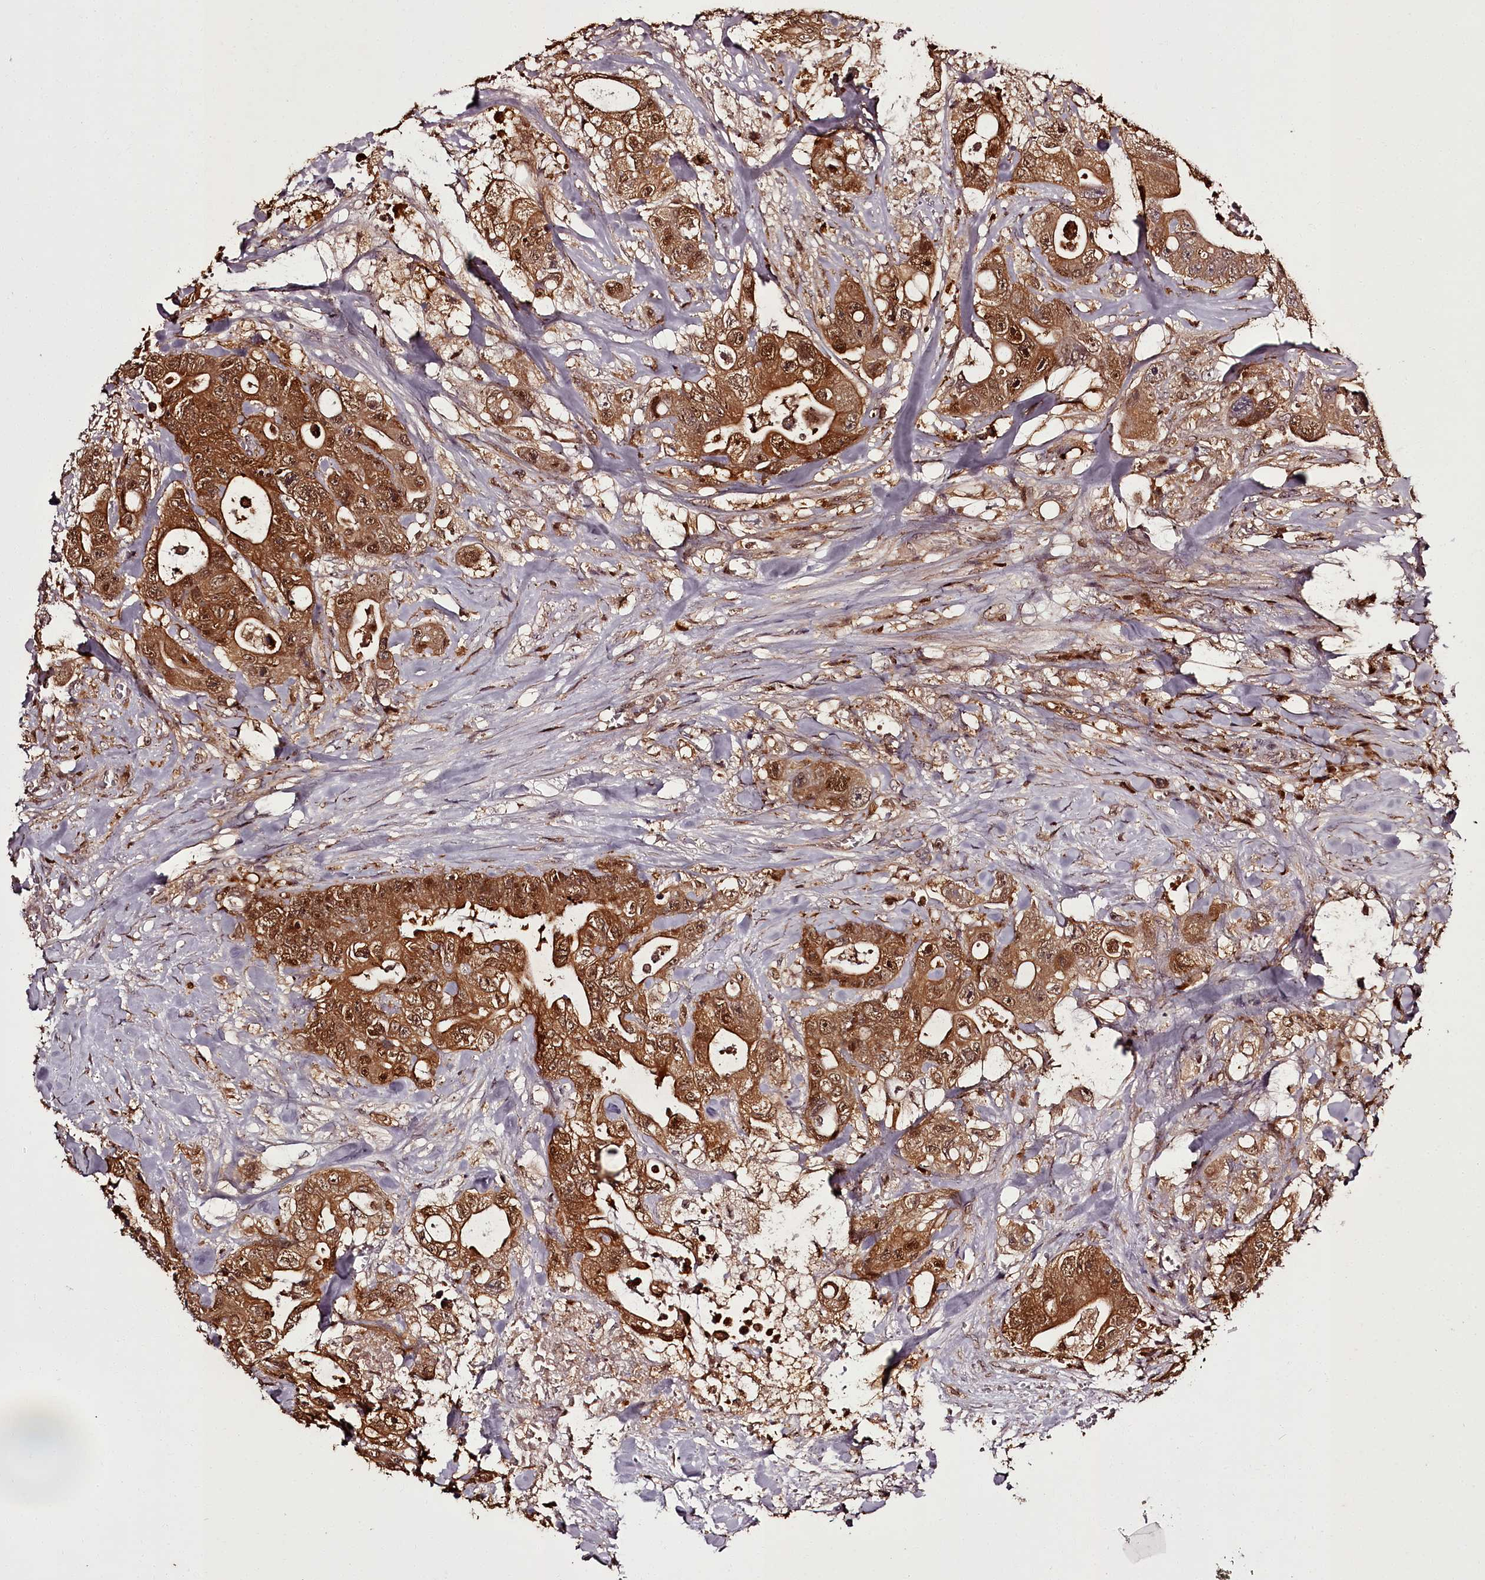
{"staining": {"intensity": "moderate", "quantity": ">75%", "location": "cytoplasmic/membranous,nuclear"}, "tissue": "colorectal cancer", "cell_type": "Tumor cells", "image_type": "cancer", "snomed": [{"axis": "morphology", "description": "Adenocarcinoma, NOS"}, {"axis": "topography", "description": "Colon"}], "caption": "Colorectal adenocarcinoma stained with immunohistochemistry (IHC) displays moderate cytoplasmic/membranous and nuclear expression in about >75% of tumor cells.", "gene": "NPRL2", "patient": {"sex": "female", "age": 46}}